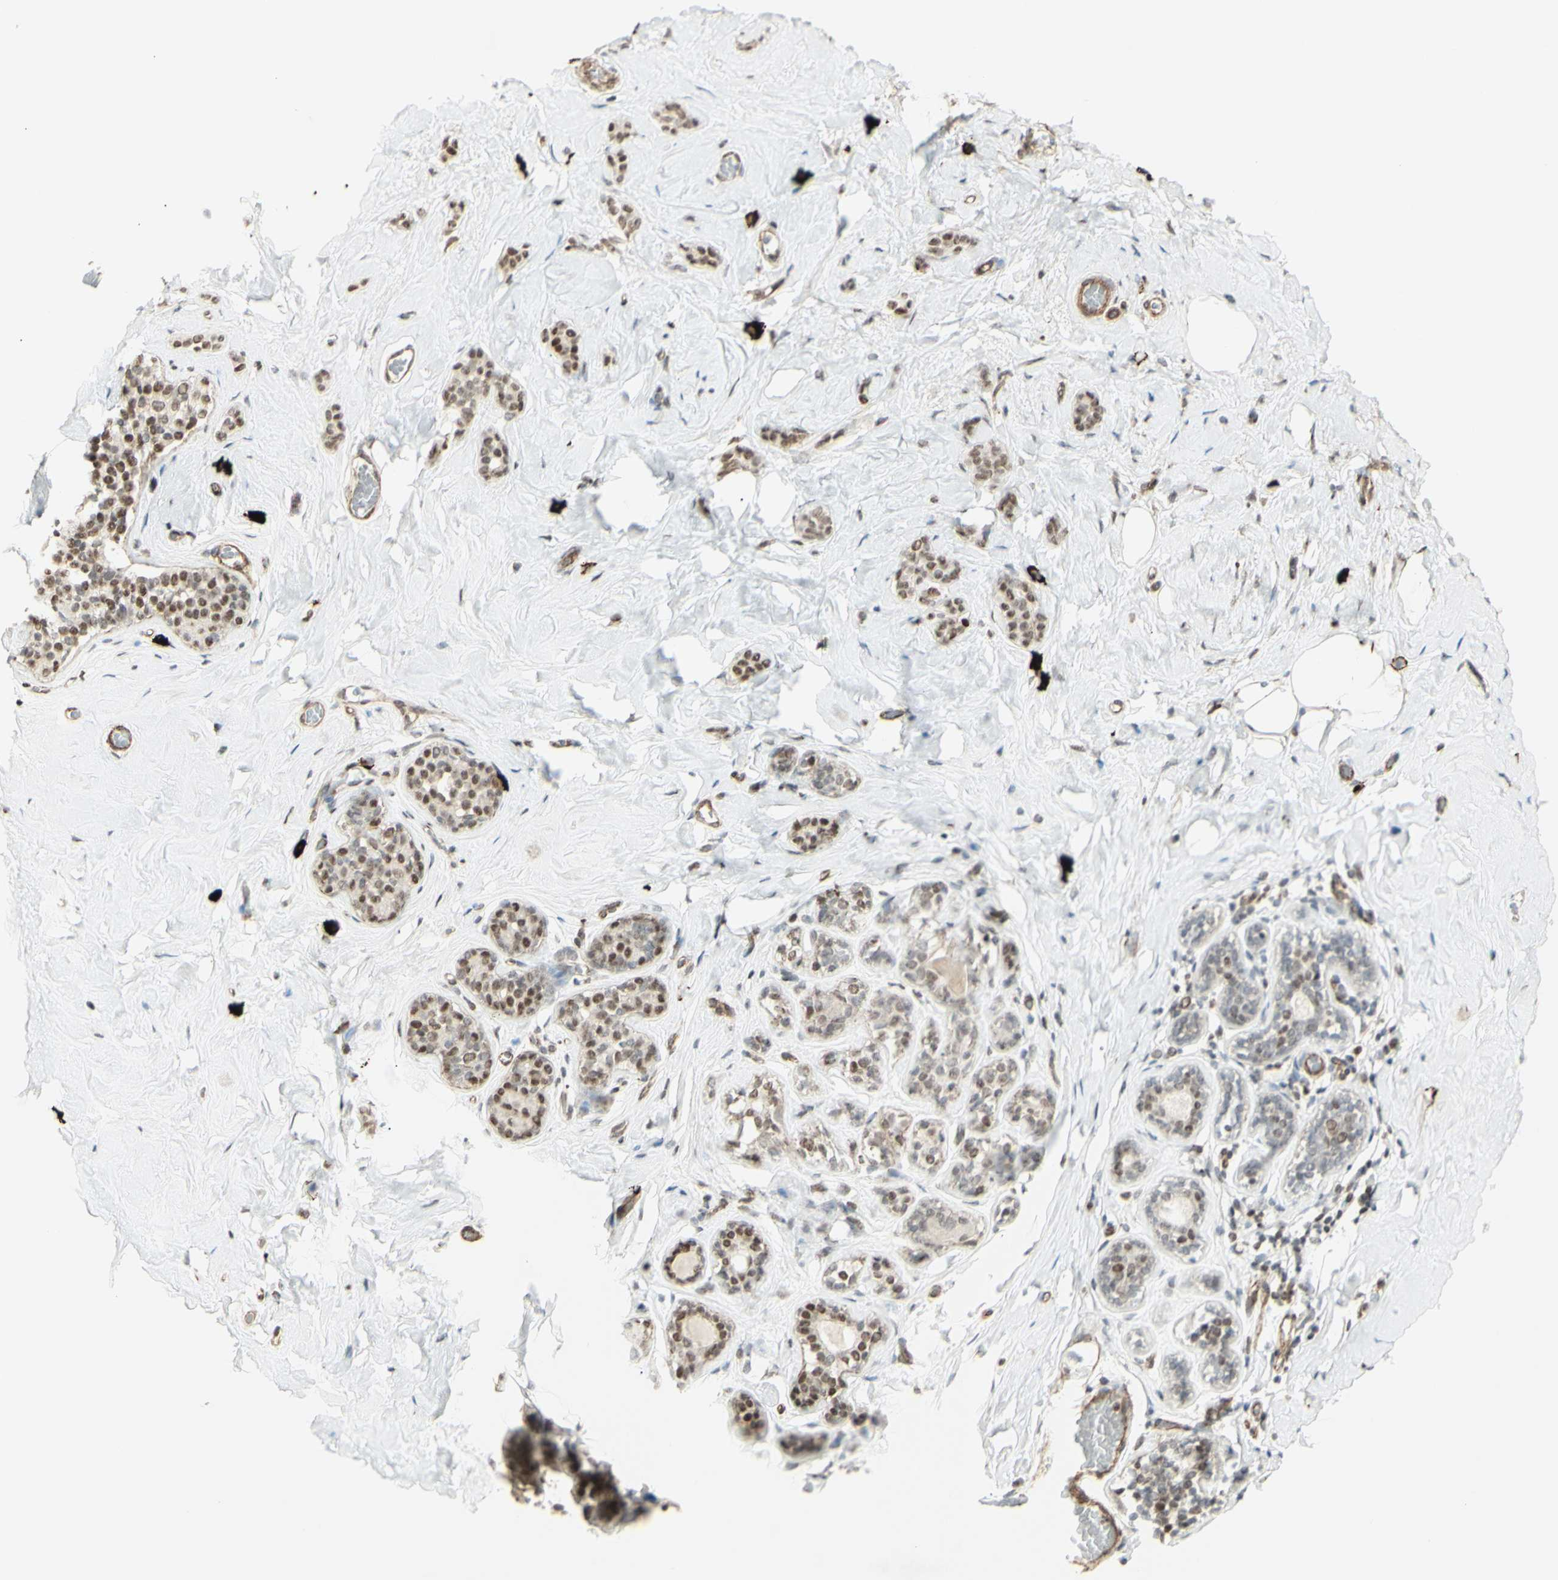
{"staining": {"intensity": "moderate", "quantity": ">75%", "location": "nuclear"}, "tissue": "breast", "cell_type": "Adipocytes", "image_type": "normal", "snomed": [{"axis": "morphology", "description": "Normal tissue, NOS"}, {"axis": "topography", "description": "Breast"}], "caption": "A high-resolution histopathology image shows IHC staining of benign breast, which reveals moderate nuclear staining in approximately >75% of adipocytes. Nuclei are stained in blue.", "gene": "ZMYM6", "patient": {"sex": "female", "age": 75}}